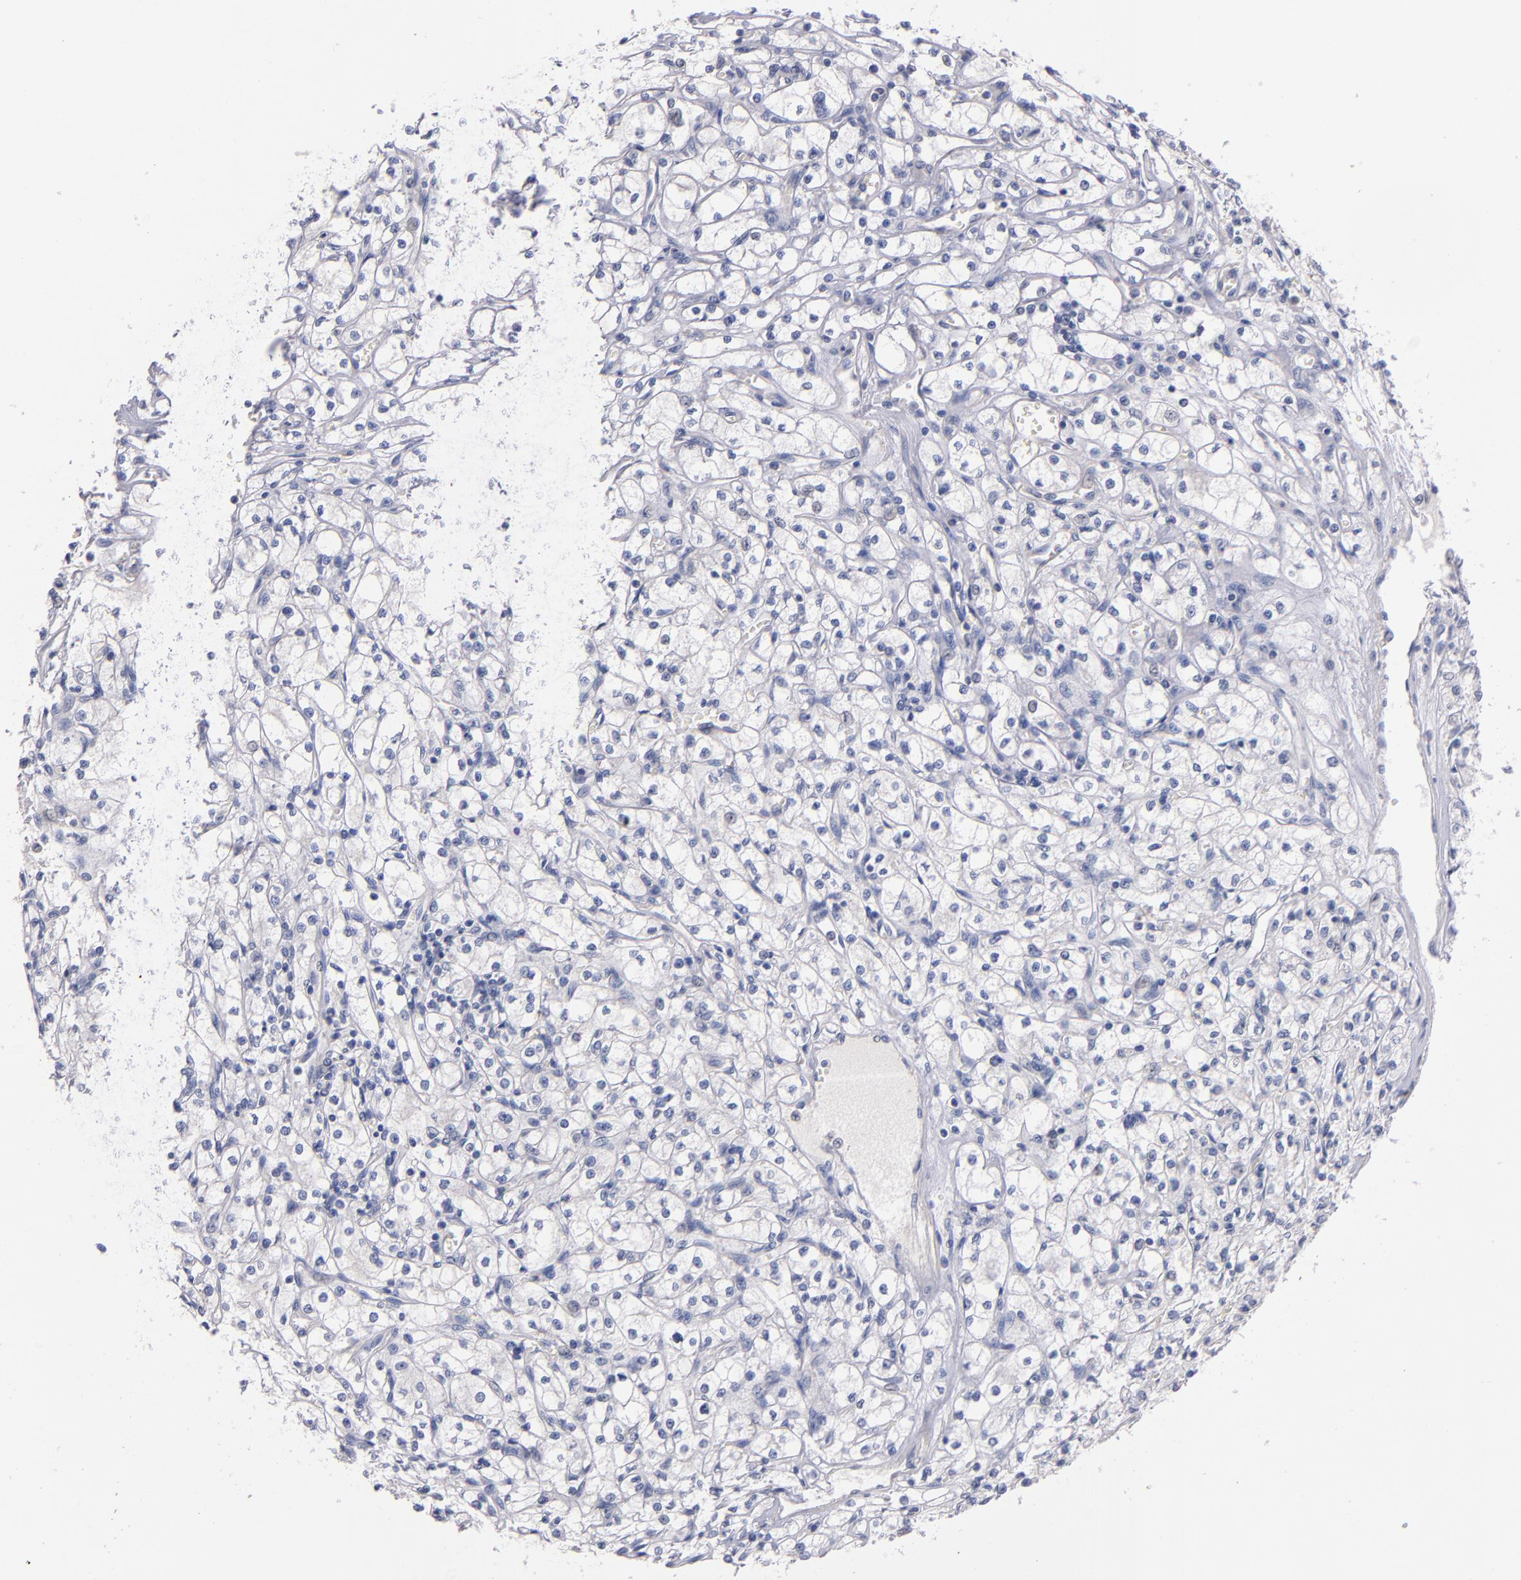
{"staining": {"intensity": "negative", "quantity": "none", "location": "none"}, "tissue": "renal cancer", "cell_type": "Tumor cells", "image_type": "cancer", "snomed": [{"axis": "morphology", "description": "Adenocarcinoma, NOS"}, {"axis": "topography", "description": "Kidney"}], "caption": "This histopathology image is of renal cancer (adenocarcinoma) stained with IHC to label a protein in brown with the nuclei are counter-stained blue. There is no positivity in tumor cells. (Brightfield microscopy of DAB (3,3'-diaminobenzidine) IHC at high magnification).", "gene": "CNTNAP2", "patient": {"sex": "male", "age": 61}}